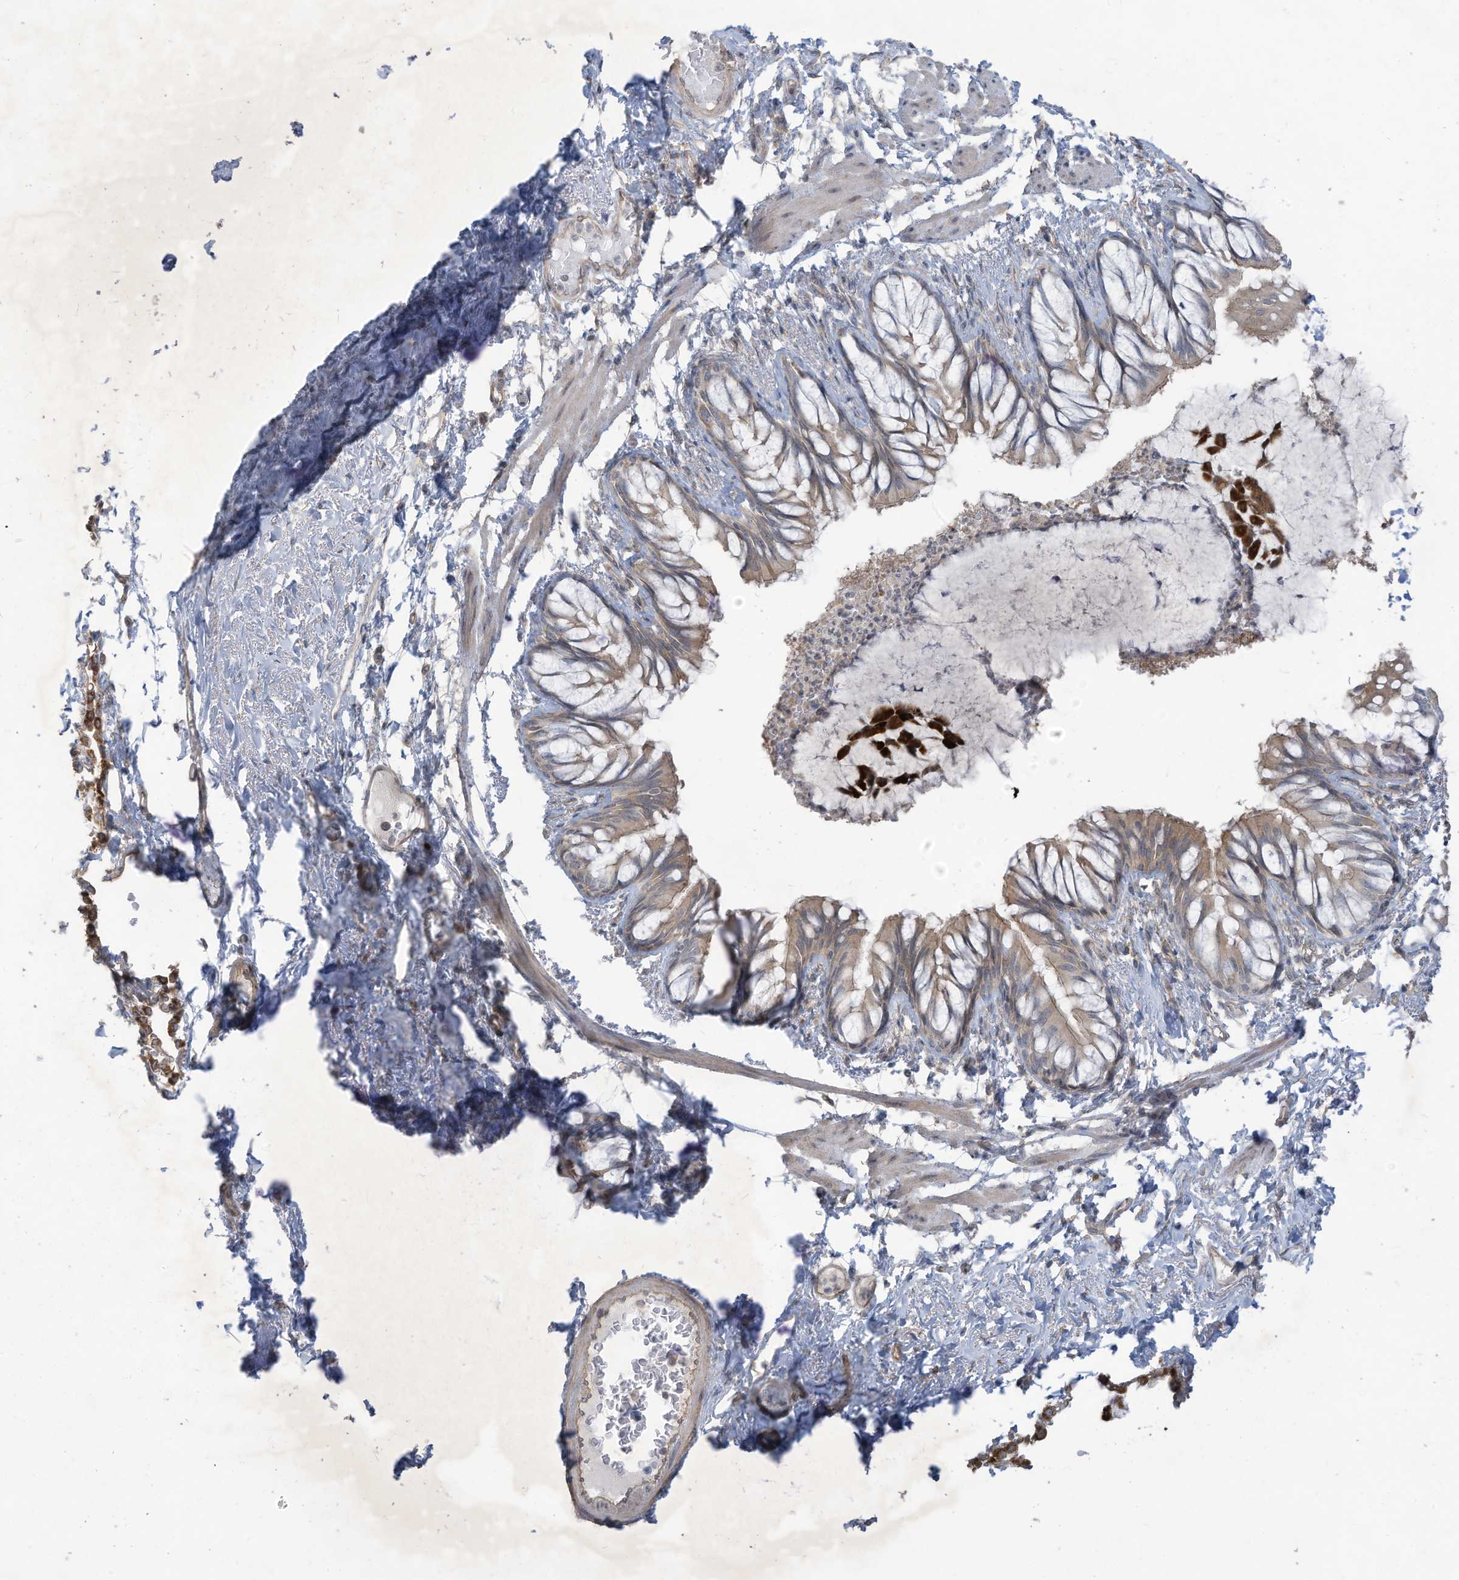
{"staining": {"intensity": "weak", "quantity": ">75%", "location": "cytoplasmic/membranous"}, "tissue": "bronchus", "cell_type": "Respiratory epithelial cells", "image_type": "normal", "snomed": [{"axis": "morphology", "description": "Normal tissue, NOS"}, {"axis": "topography", "description": "Cartilage tissue"}, {"axis": "topography", "description": "Bronchus"}, {"axis": "topography", "description": "Lung"}], "caption": "Weak cytoplasmic/membranous positivity for a protein is present in about >75% of respiratory epithelial cells of benign bronchus using immunohistochemistry (IHC).", "gene": "MAGIX", "patient": {"sex": "female", "age": 49}}